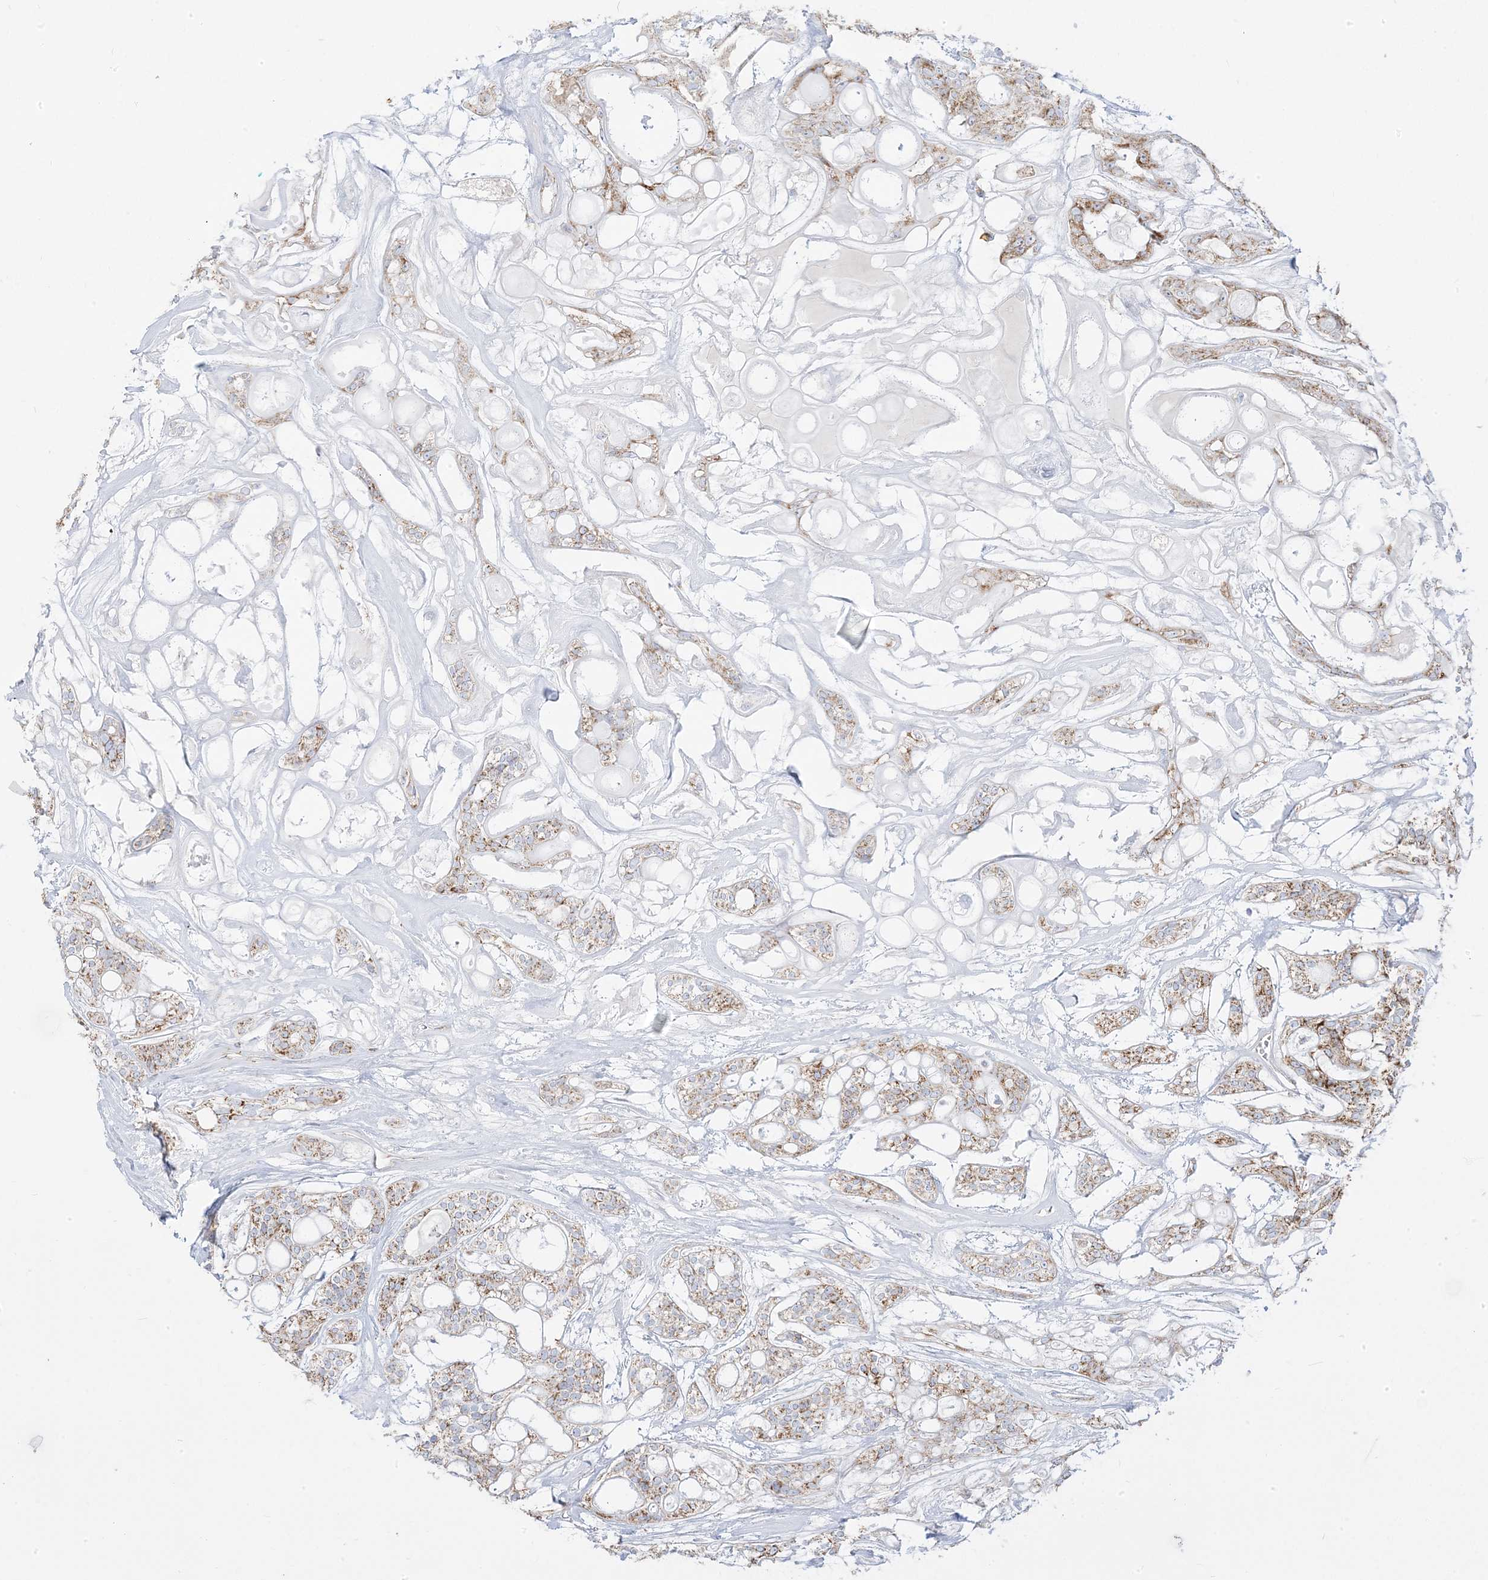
{"staining": {"intensity": "moderate", "quantity": "25%-75%", "location": "cytoplasmic/membranous"}, "tissue": "head and neck cancer", "cell_type": "Tumor cells", "image_type": "cancer", "snomed": [{"axis": "morphology", "description": "Adenocarcinoma, NOS"}, {"axis": "topography", "description": "Head-Neck"}], "caption": "Head and neck cancer was stained to show a protein in brown. There is medium levels of moderate cytoplasmic/membranous staining in approximately 25%-75% of tumor cells.", "gene": "PCCB", "patient": {"sex": "male", "age": 66}}